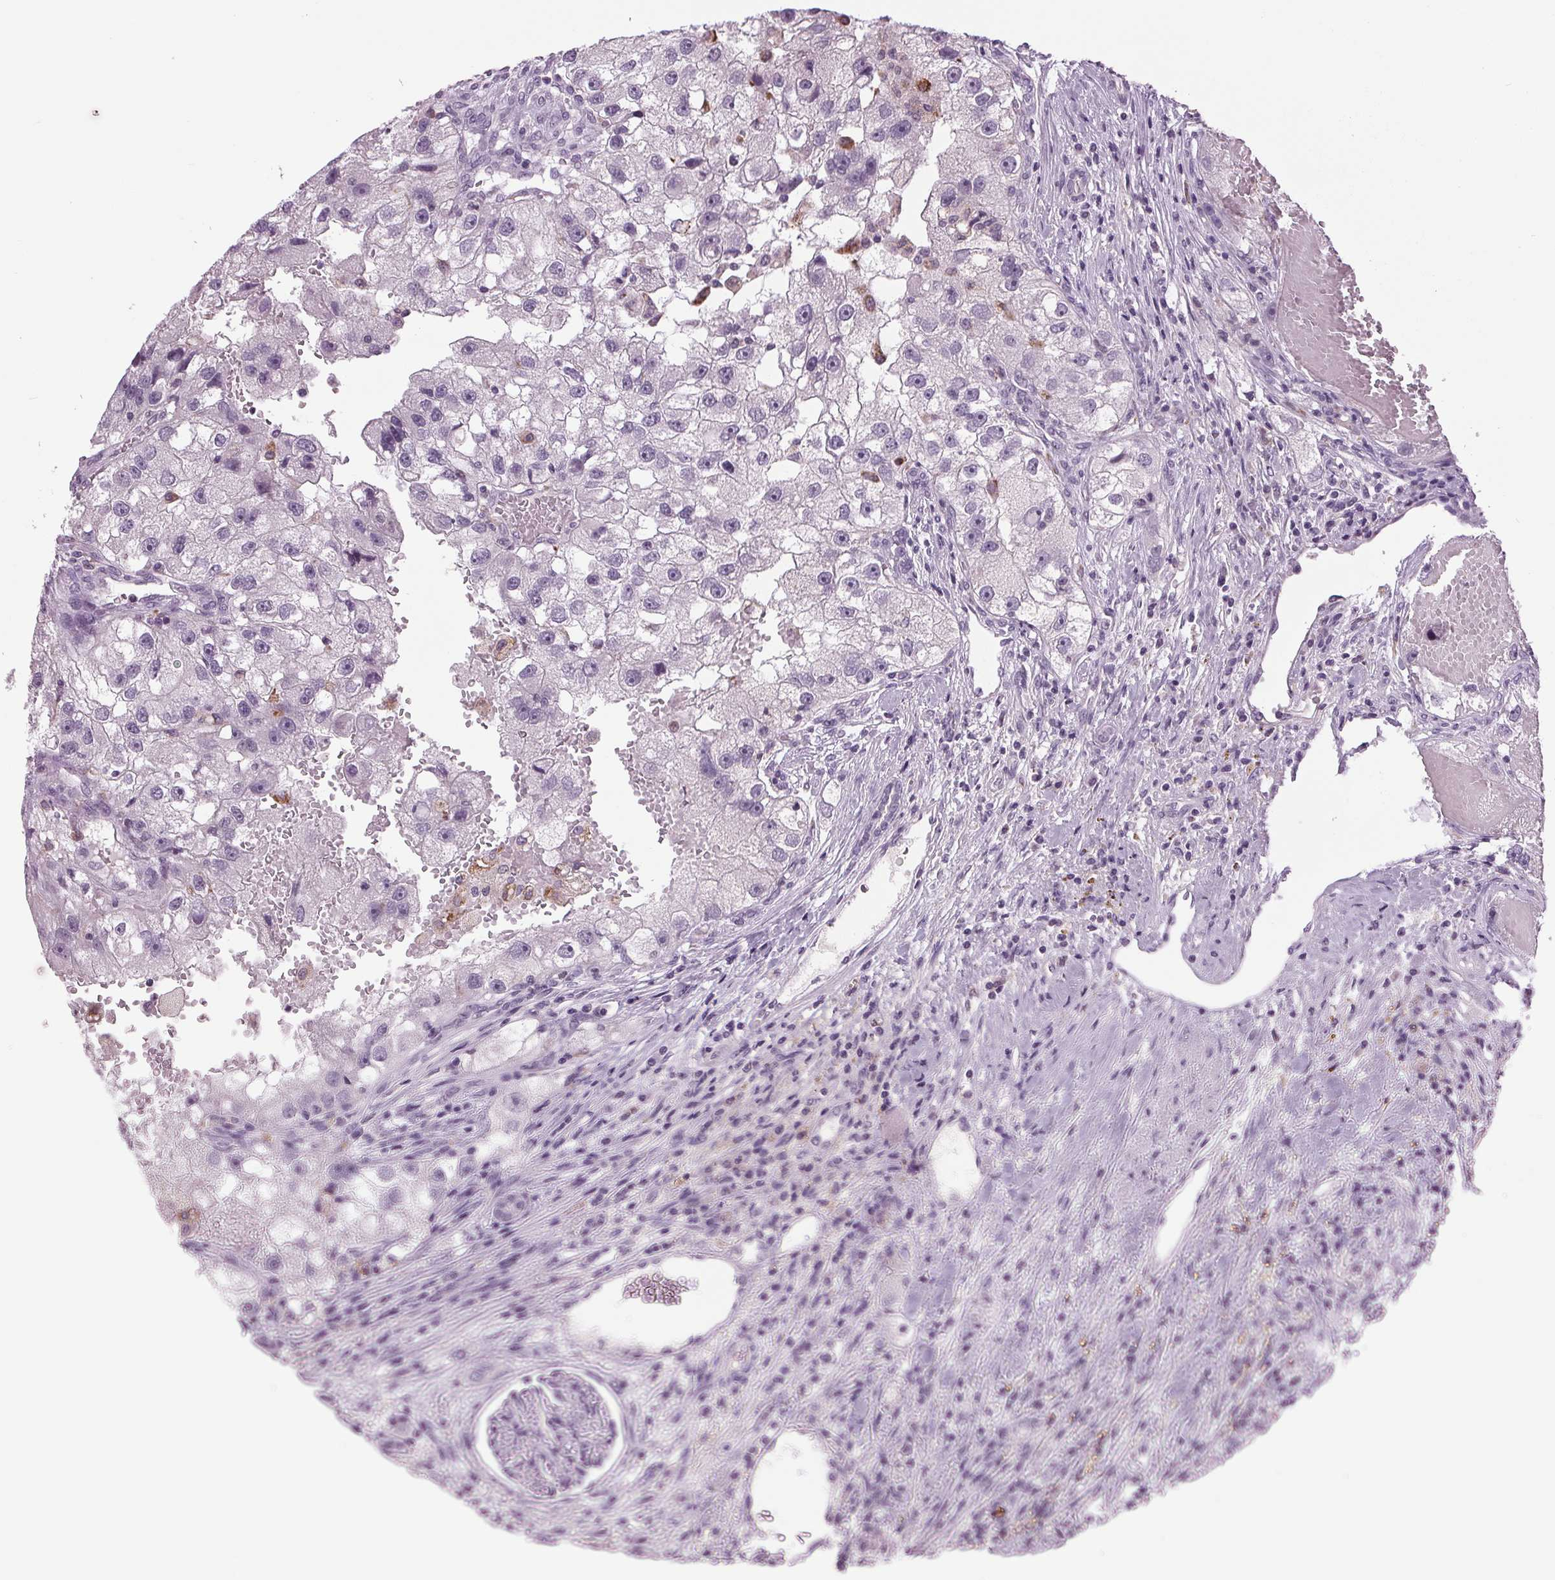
{"staining": {"intensity": "negative", "quantity": "none", "location": "none"}, "tissue": "renal cancer", "cell_type": "Tumor cells", "image_type": "cancer", "snomed": [{"axis": "morphology", "description": "Adenocarcinoma, NOS"}, {"axis": "topography", "description": "Kidney"}], "caption": "DAB (3,3'-diaminobenzidine) immunohistochemical staining of renal adenocarcinoma shows no significant staining in tumor cells. (DAB (3,3'-diaminobenzidine) immunohistochemistry with hematoxylin counter stain).", "gene": "DNAH12", "patient": {"sex": "male", "age": 63}}